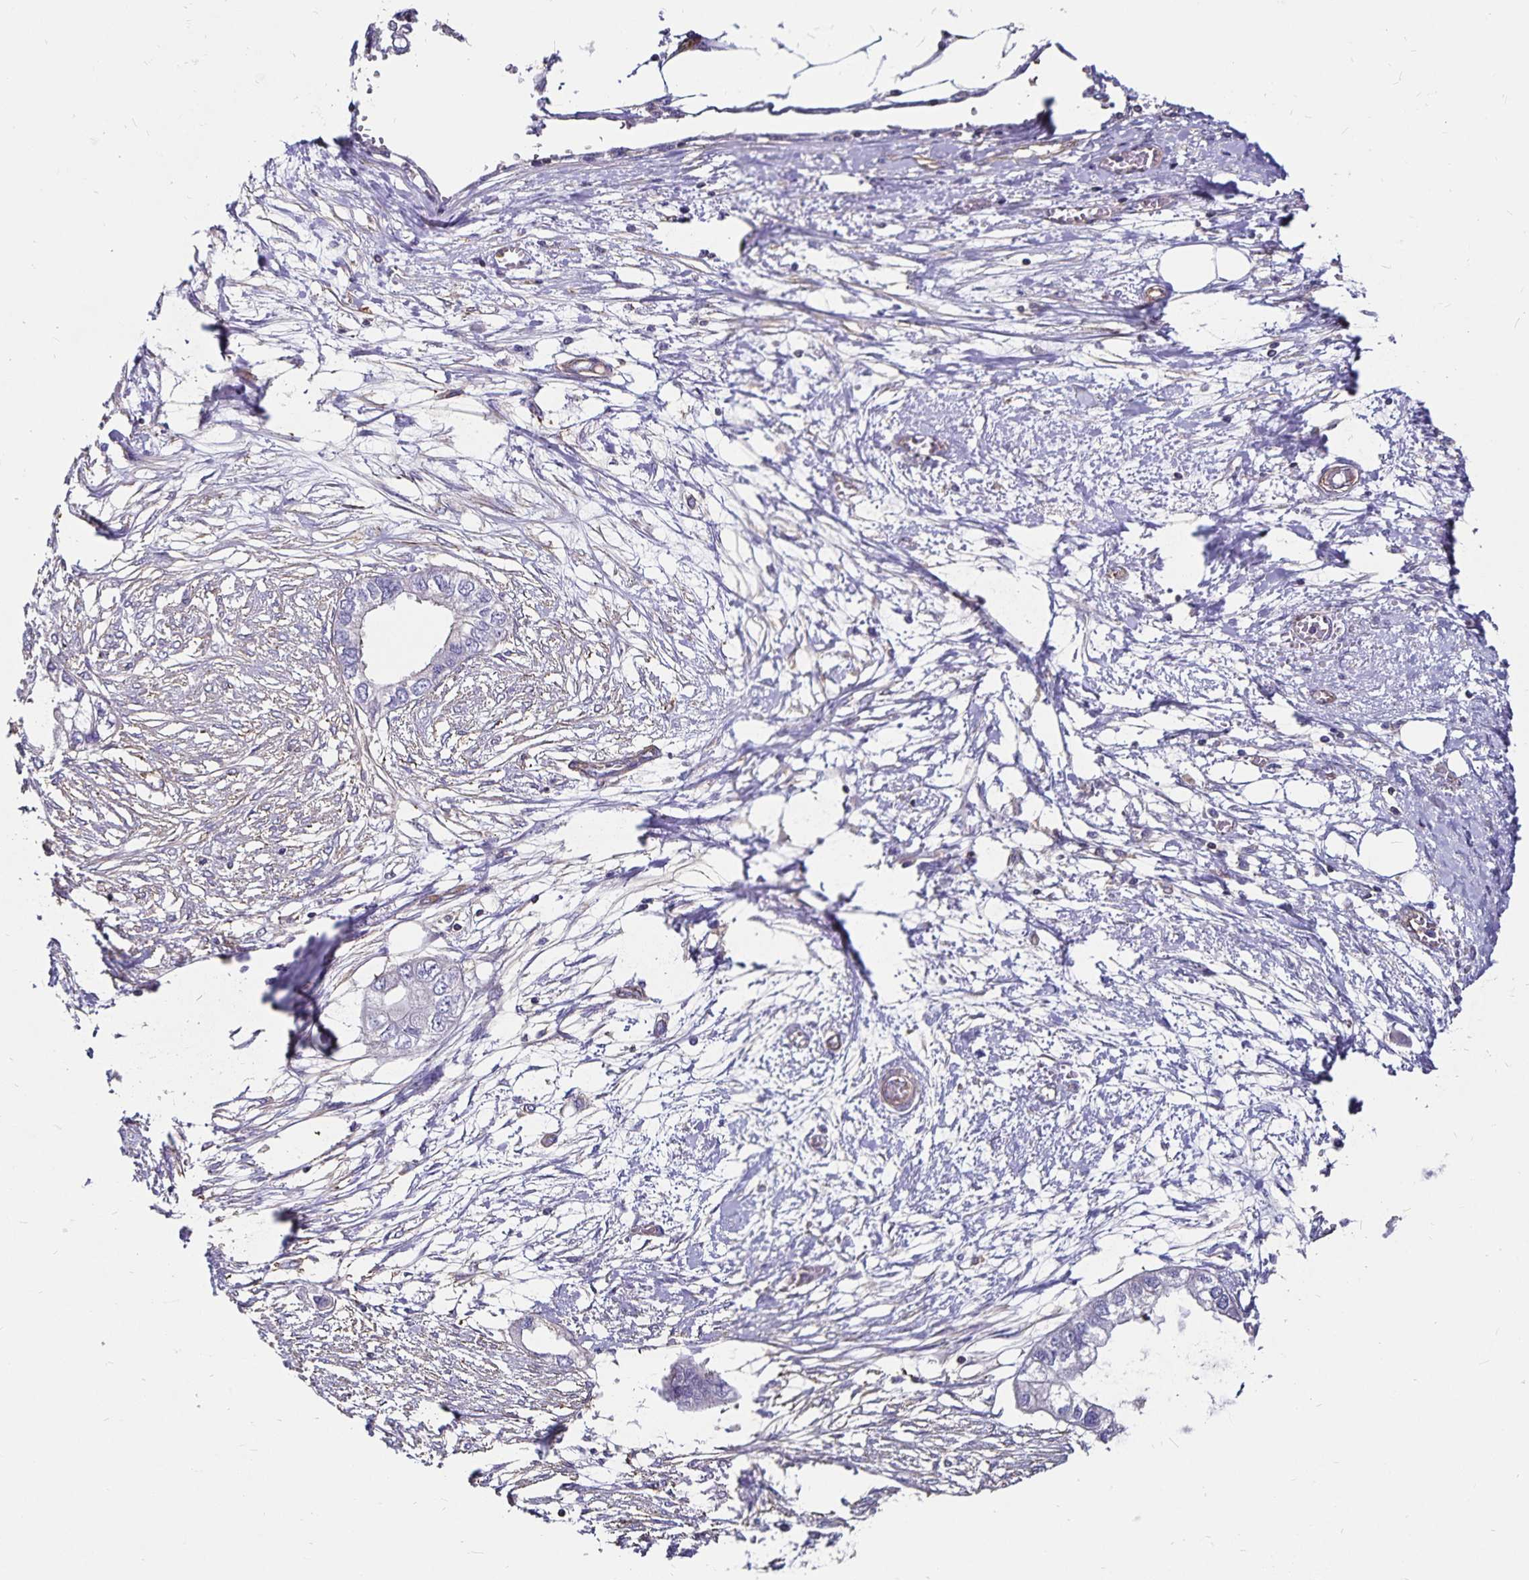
{"staining": {"intensity": "negative", "quantity": "none", "location": "none"}, "tissue": "endometrial cancer", "cell_type": "Tumor cells", "image_type": "cancer", "snomed": [{"axis": "morphology", "description": "Adenocarcinoma, NOS"}, {"axis": "morphology", "description": "Adenocarcinoma, metastatic, NOS"}, {"axis": "topography", "description": "Adipose tissue"}, {"axis": "topography", "description": "Endometrium"}], "caption": "IHC of human endometrial cancer displays no positivity in tumor cells.", "gene": "RPRML", "patient": {"sex": "female", "age": 67}}